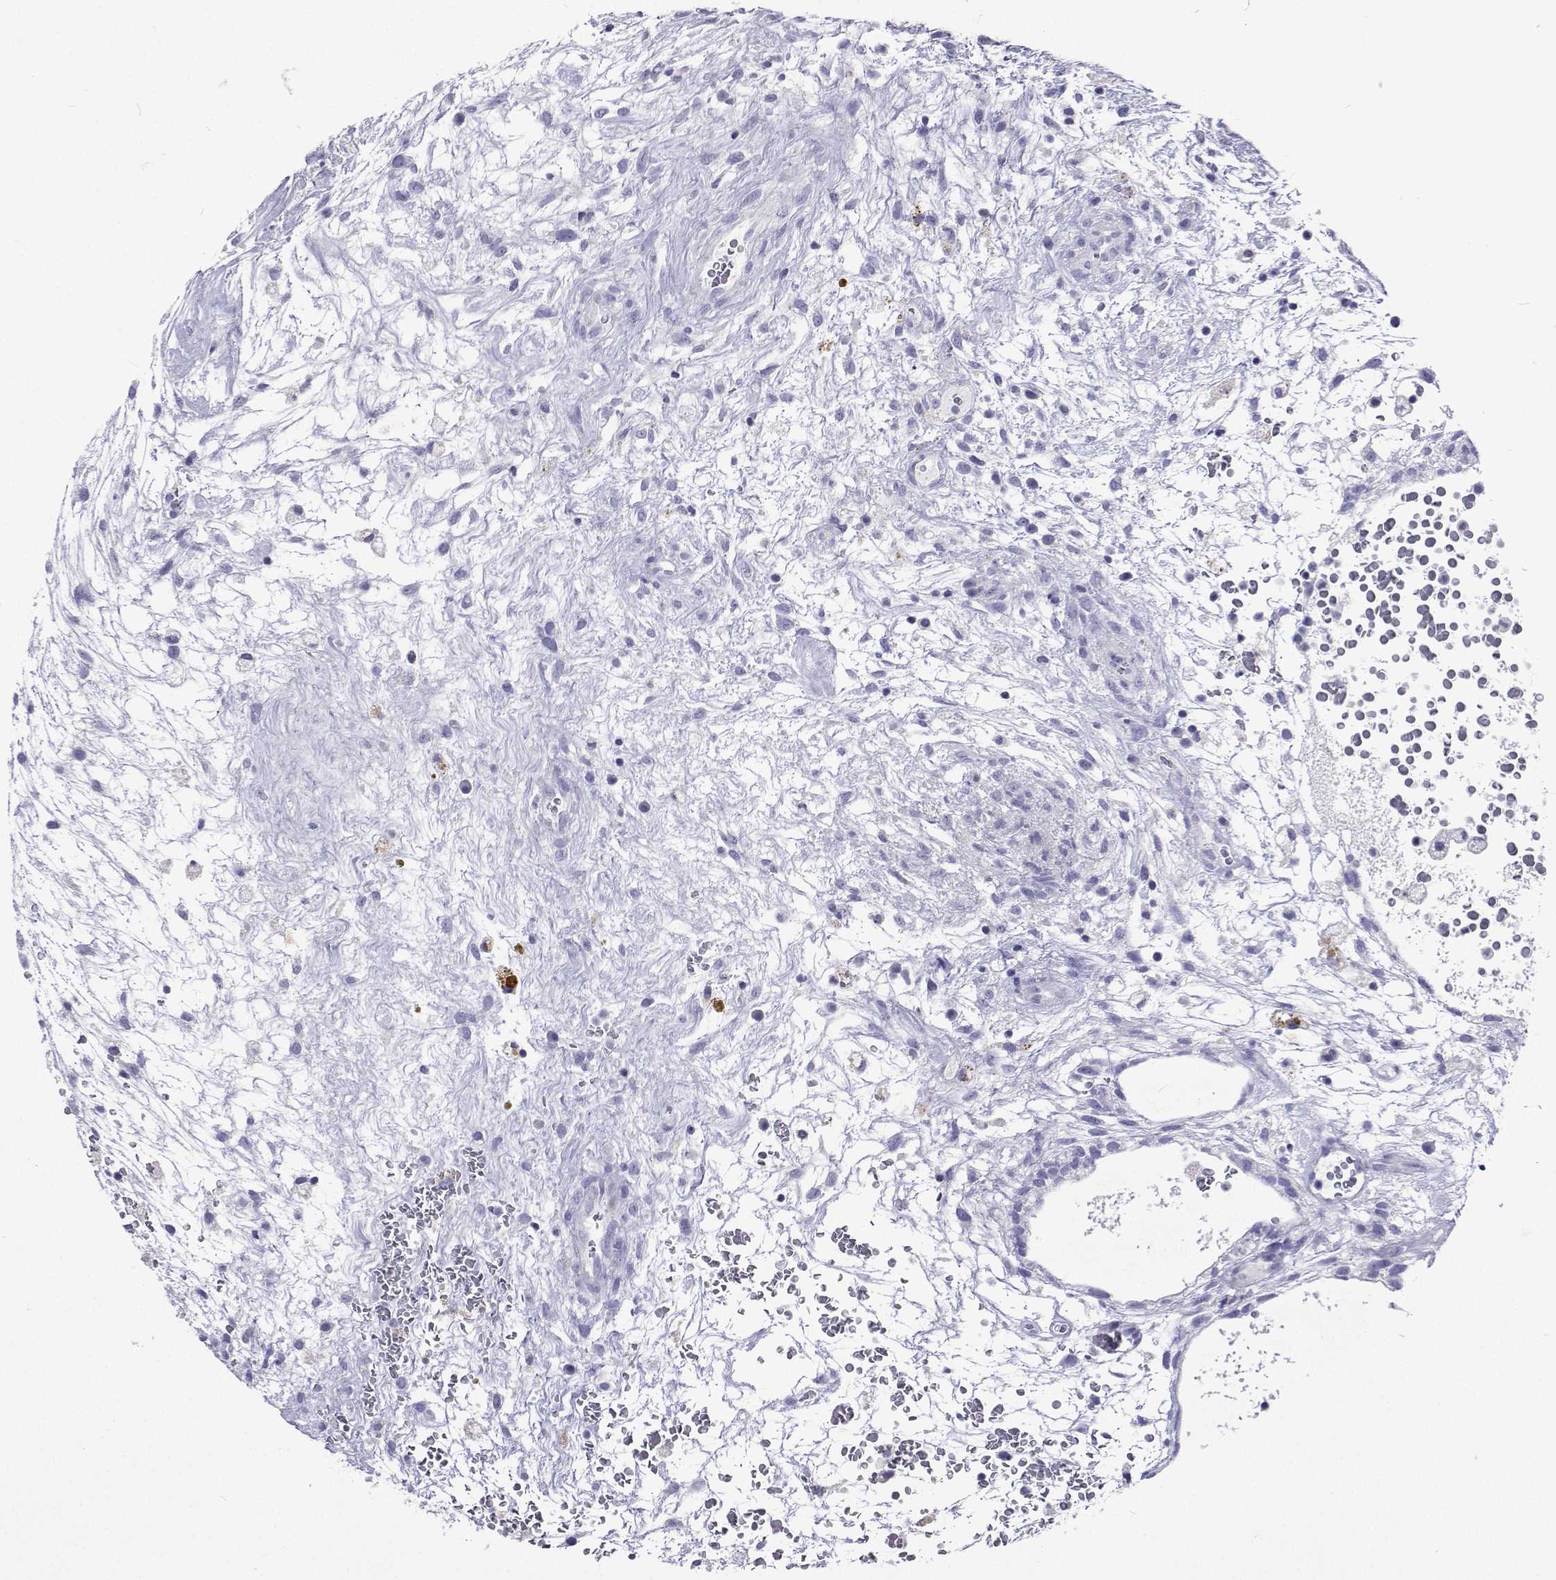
{"staining": {"intensity": "negative", "quantity": "none", "location": "none"}, "tissue": "testis cancer", "cell_type": "Tumor cells", "image_type": "cancer", "snomed": [{"axis": "morphology", "description": "Normal tissue, NOS"}, {"axis": "morphology", "description": "Carcinoma, Embryonal, NOS"}, {"axis": "topography", "description": "Testis"}], "caption": "Human testis cancer stained for a protein using immunohistochemistry (IHC) demonstrates no staining in tumor cells.", "gene": "UMODL1", "patient": {"sex": "male", "age": 32}}